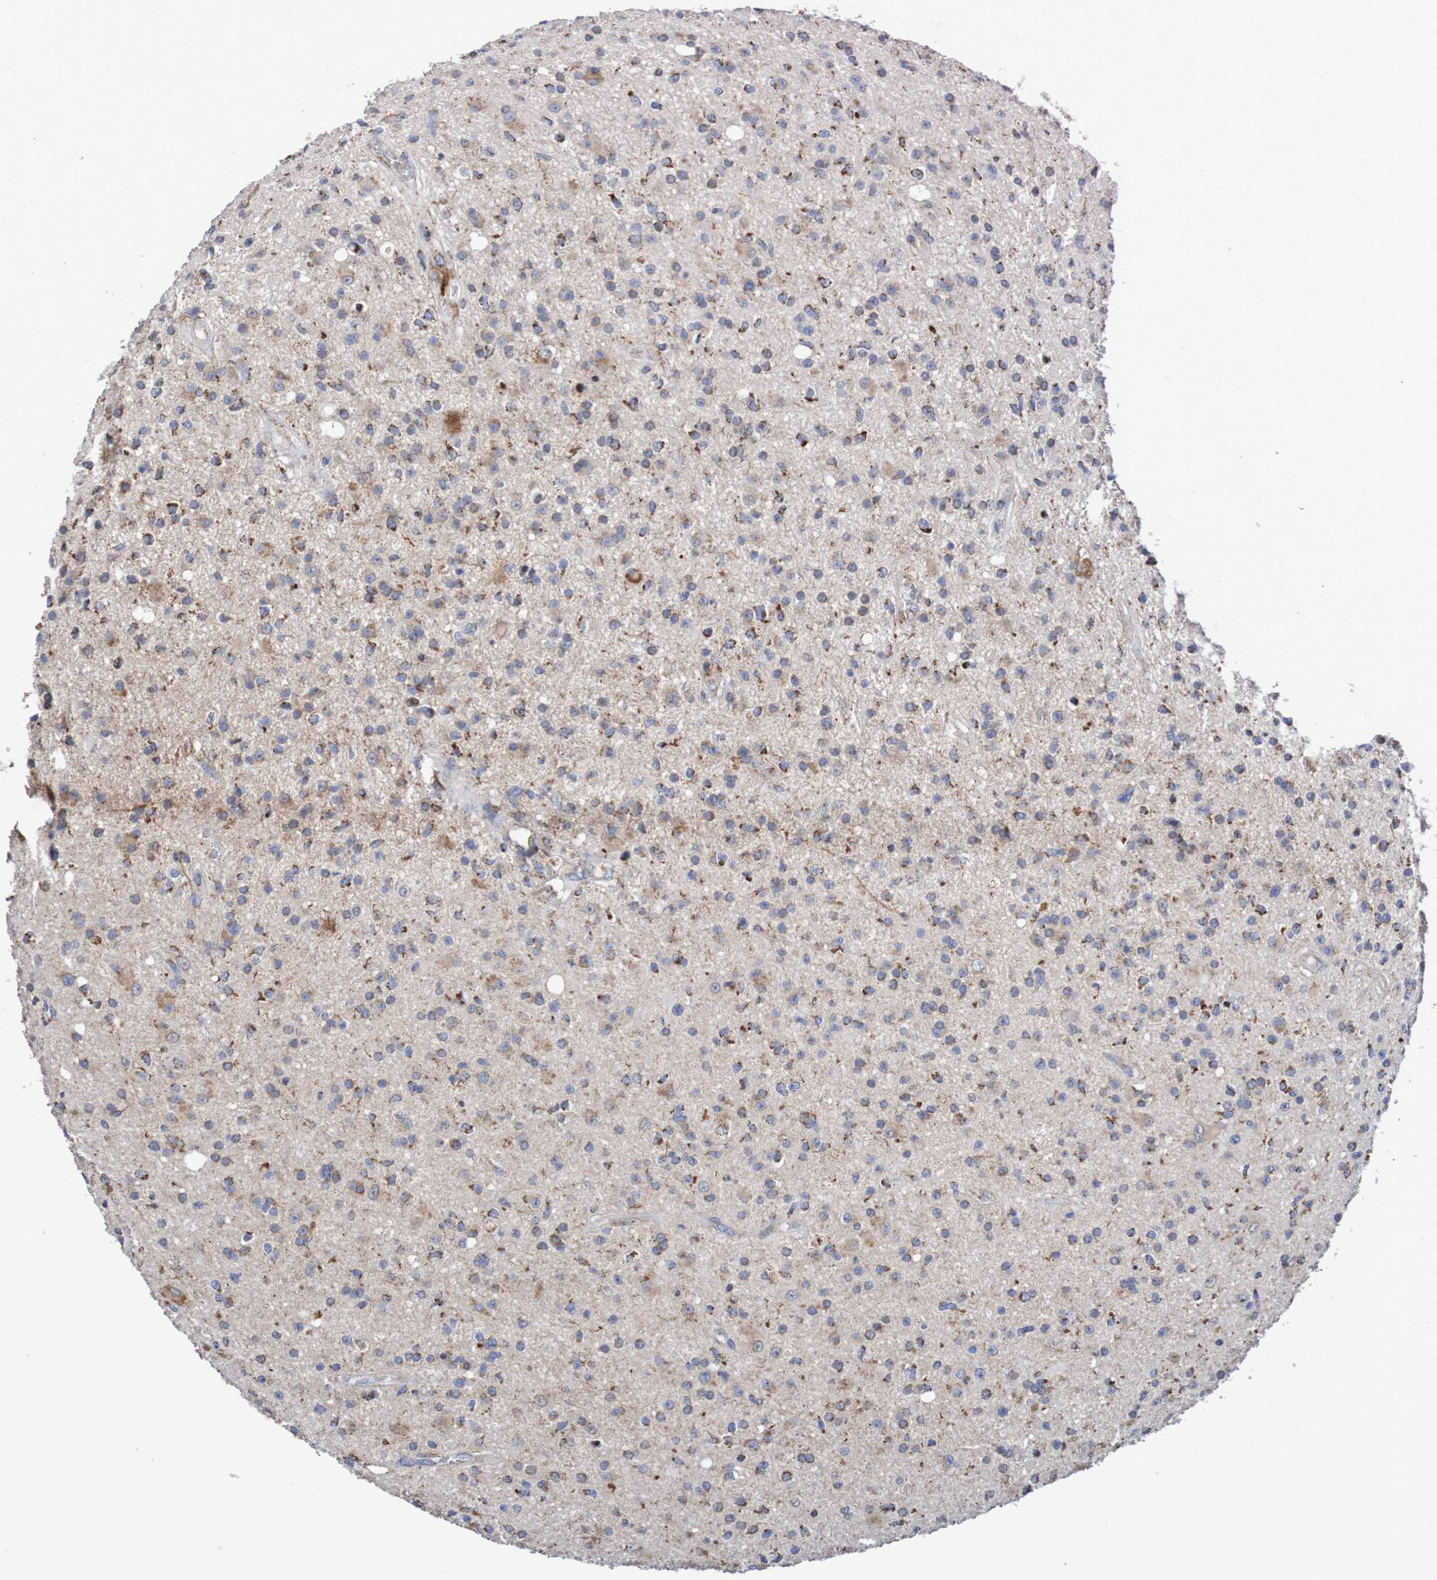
{"staining": {"intensity": "moderate", "quantity": "25%-75%", "location": "cytoplasmic/membranous"}, "tissue": "glioma", "cell_type": "Tumor cells", "image_type": "cancer", "snomed": [{"axis": "morphology", "description": "Glioma, malignant, High grade"}, {"axis": "topography", "description": "Brain"}], "caption": "Protein staining shows moderate cytoplasmic/membranous positivity in about 25%-75% of tumor cells in high-grade glioma (malignant). The staining was performed using DAB to visualize the protein expression in brown, while the nuclei were stained in blue with hematoxylin (Magnification: 20x).", "gene": "MMEL1", "patient": {"sex": "male", "age": 33}}